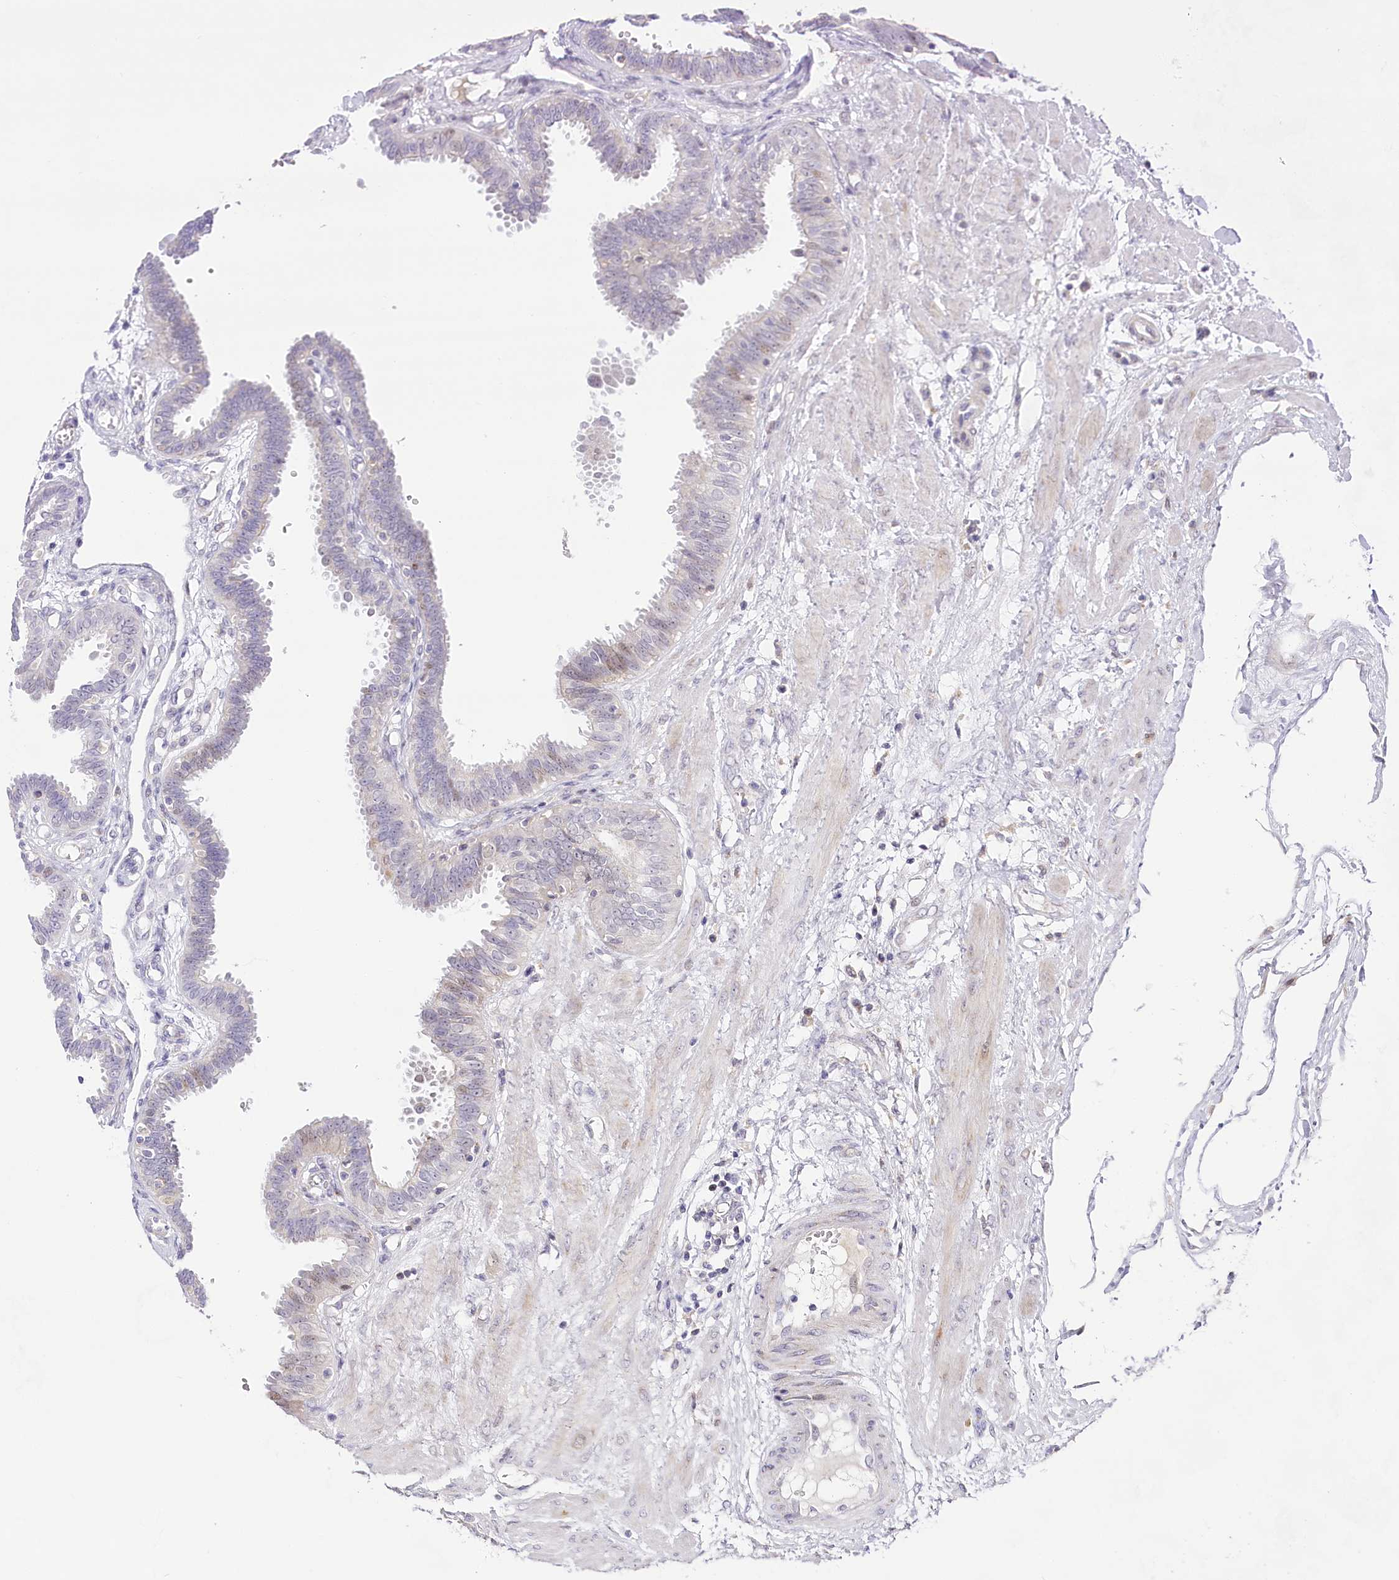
{"staining": {"intensity": "negative", "quantity": "none", "location": "none"}, "tissue": "fallopian tube", "cell_type": "Glandular cells", "image_type": "normal", "snomed": [{"axis": "morphology", "description": "Normal tissue, NOS"}, {"axis": "topography", "description": "Fallopian tube"}], "caption": "An immunohistochemistry photomicrograph of unremarkable fallopian tube is shown. There is no staining in glandular cells of fallopian tube. (Brightfield microscopy of DAB IHC at high magnification).", "gene": "CCDC30", "patient": {"sex": "female", "age": 32}}